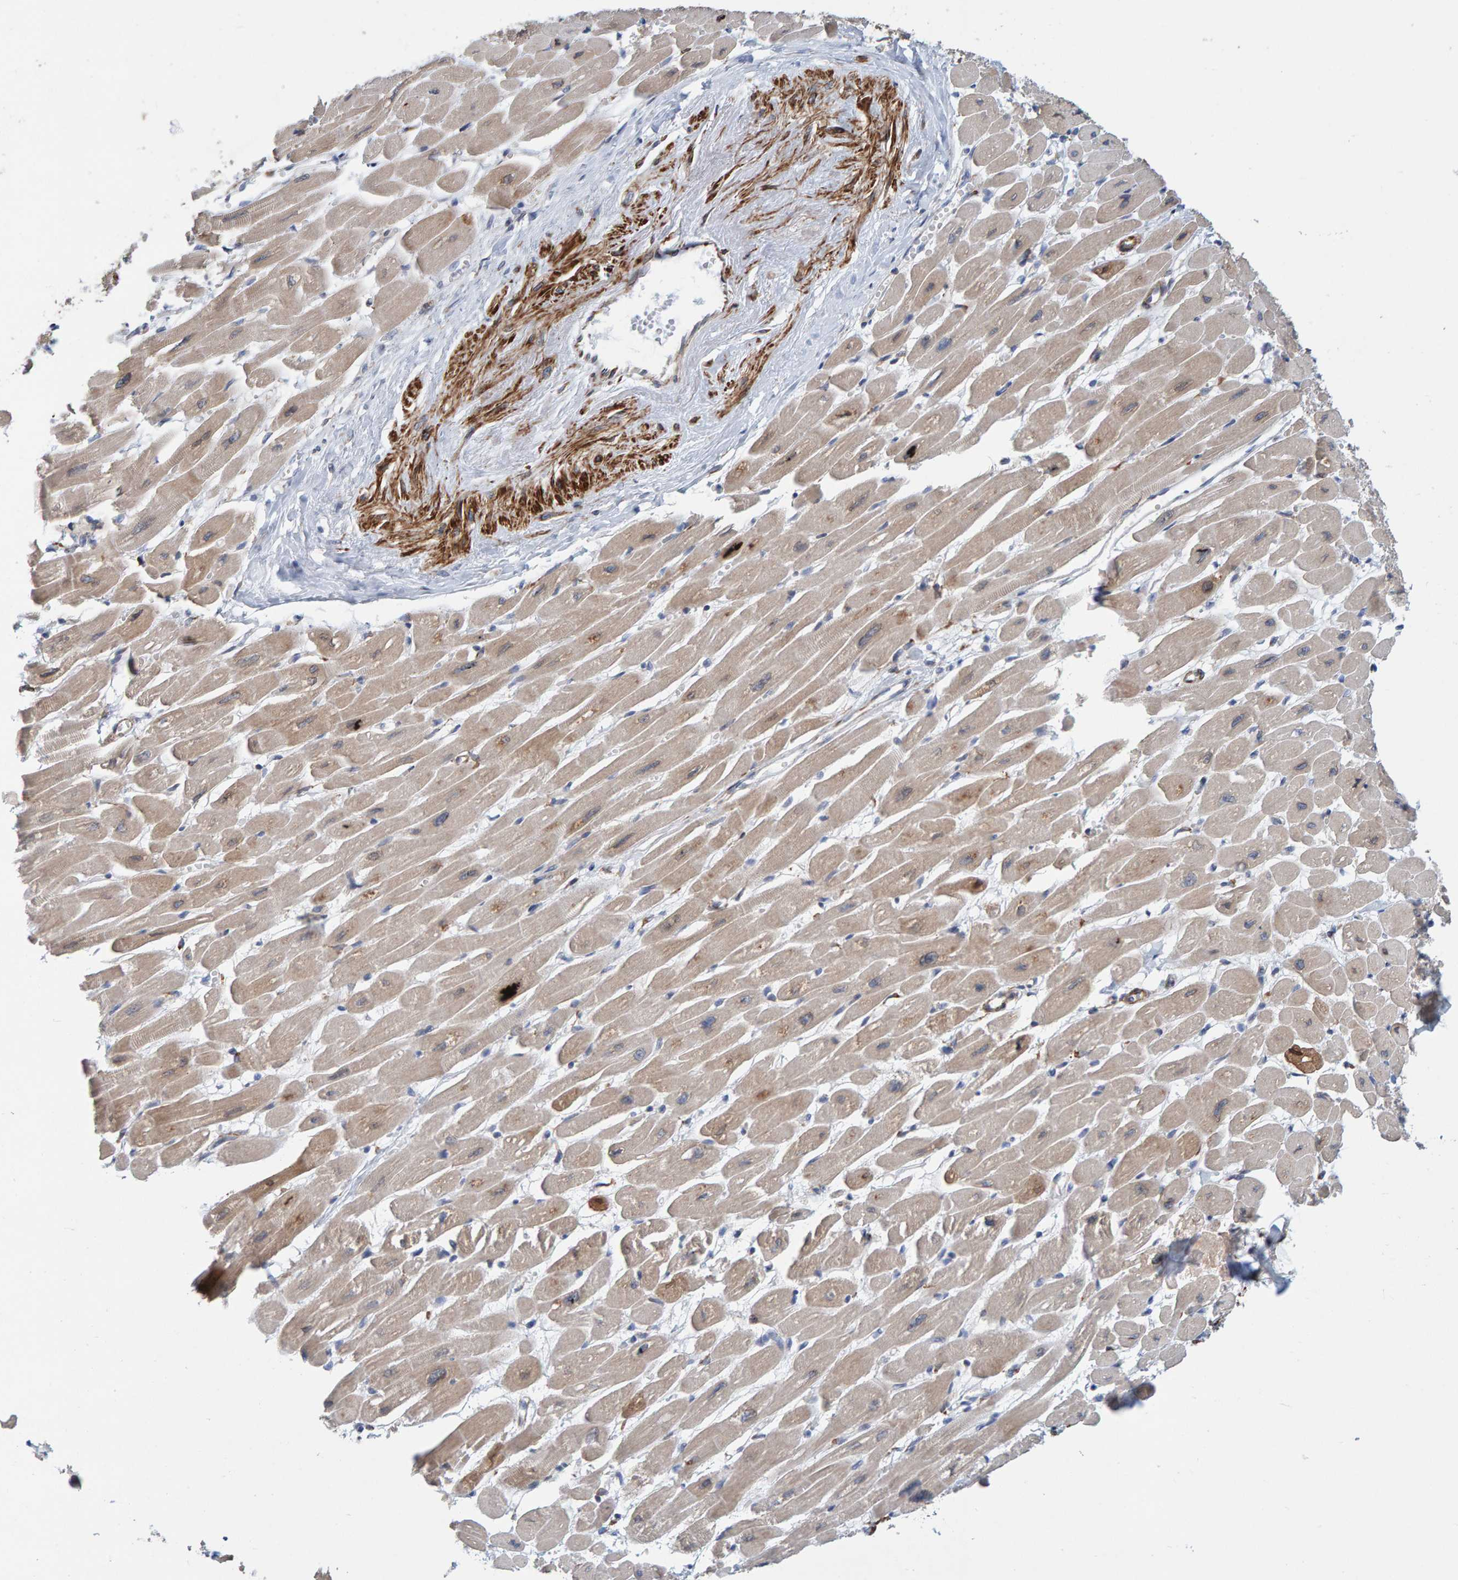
{"staining": {"intensity": "weak", "quantity": "25%-75%", "location": "cytoplasmic/membranous"}, "tissue": "heart muscle", "cell_type": "Cardiomyocytes", "image_type": "normal", "snomed": [{"axis": "morphology", "description": "Normal tissue, NOS"}, {"axis": "topography", "description": "Heart"}], "caption": "A histopathology image showing weak cytoplasmic/membranous expression in approximately 25%-75% of cardiomyocytes in benign heart muscle, as visualized by brown immunohistochemical staining.", "gene": "MMP16", "patient": {"sex": "female", "age": 54}}